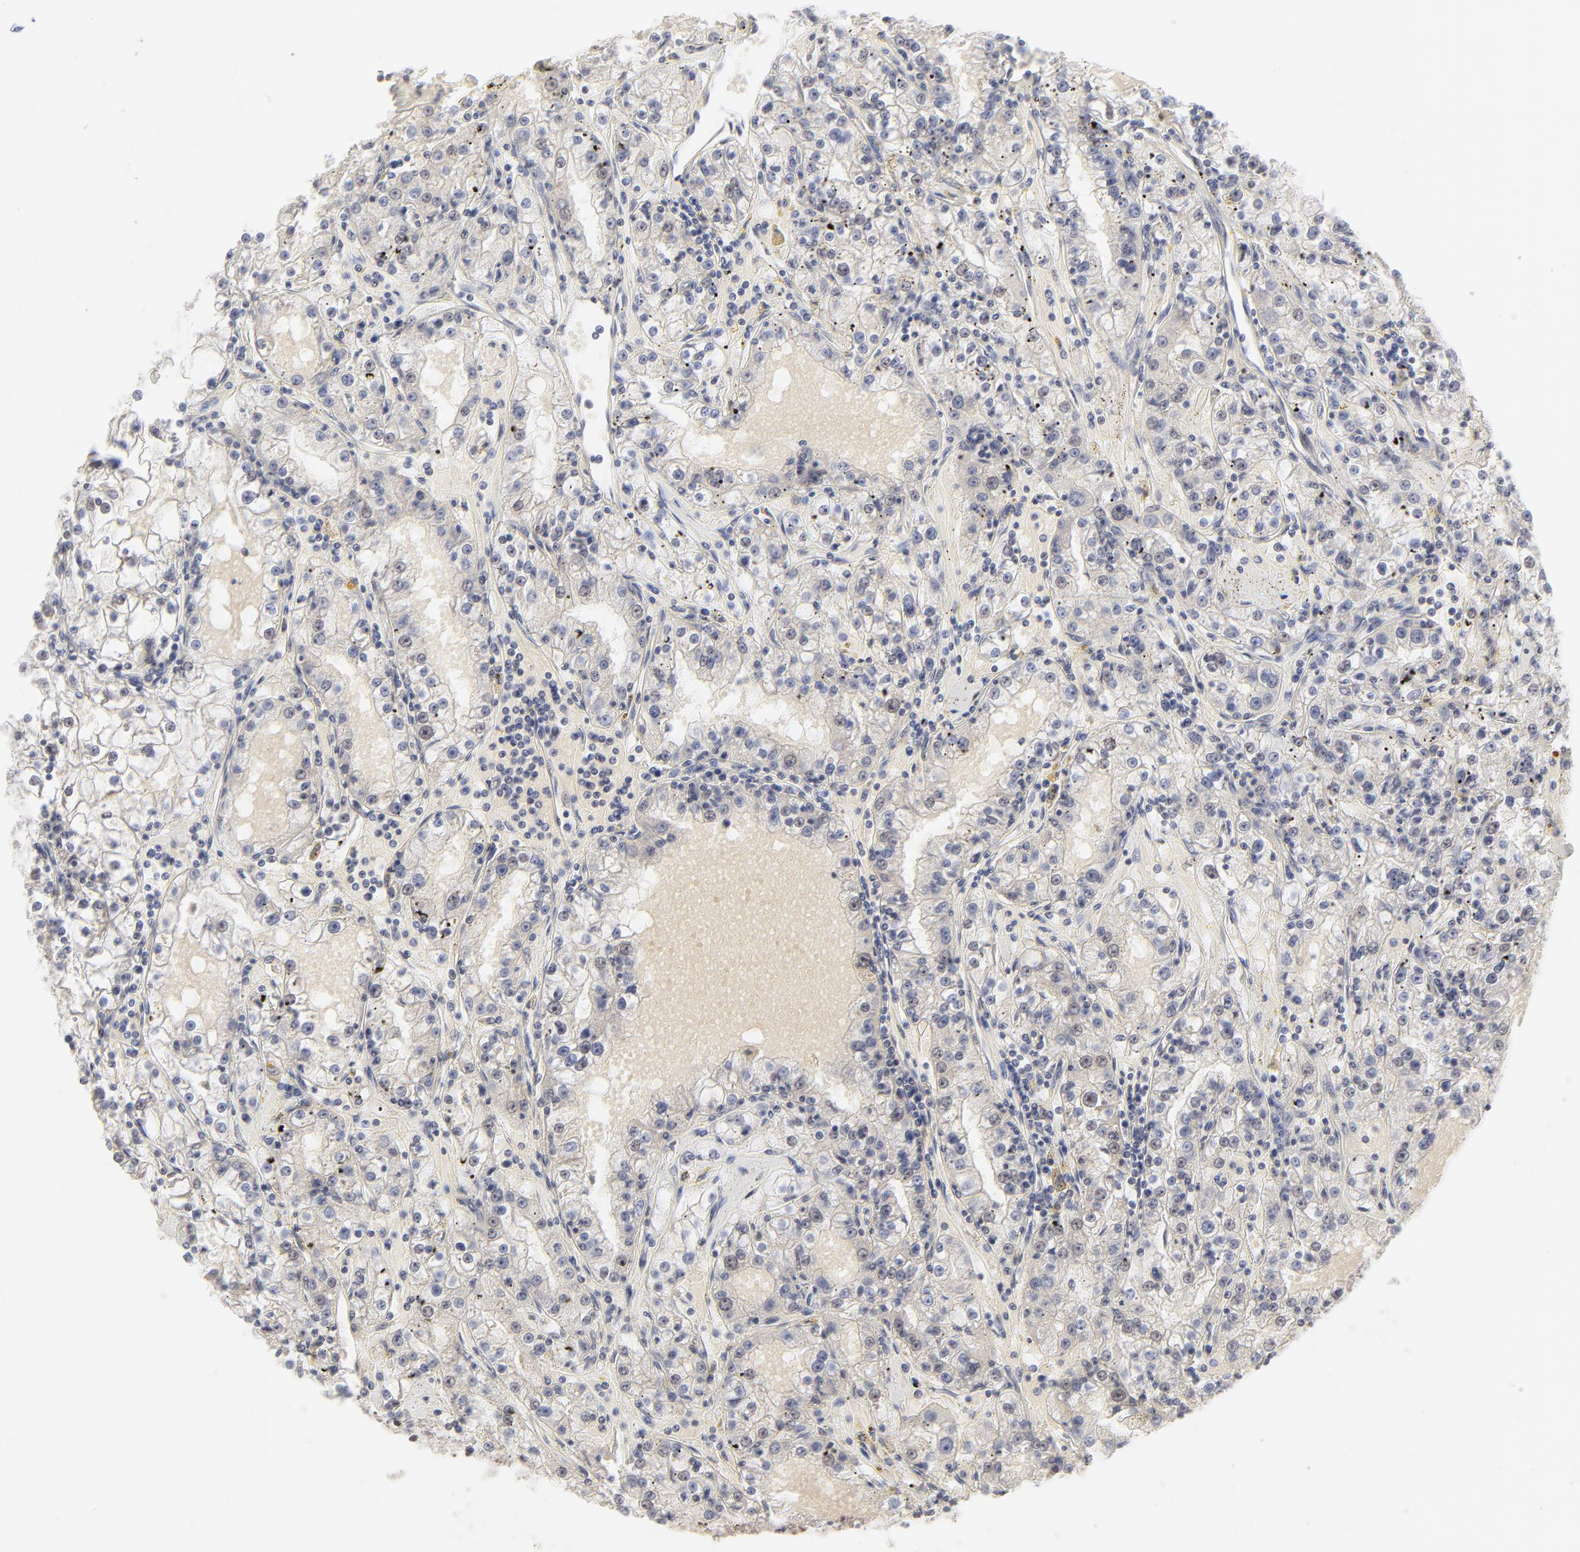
{"staining": {"intensity": "negative", "quantity": "none", "location": "none"}, "tissue": "renal cancer", "cell_type": "Tumor cells", "image_type": "cancer", "snomed": [{"axis": "morphology", "description": "Adenocarcinoma, NOS"}, {"axis": "topography", "description": "Kidney"}], "caption": "Image shows no protein staining in tumor cells of renal cancer tissue. (DAB IHC visualized using brightfield microscopy, high magnification).", "gene": "NFIL3", "patient": {"sex": "male", "age": 56}}